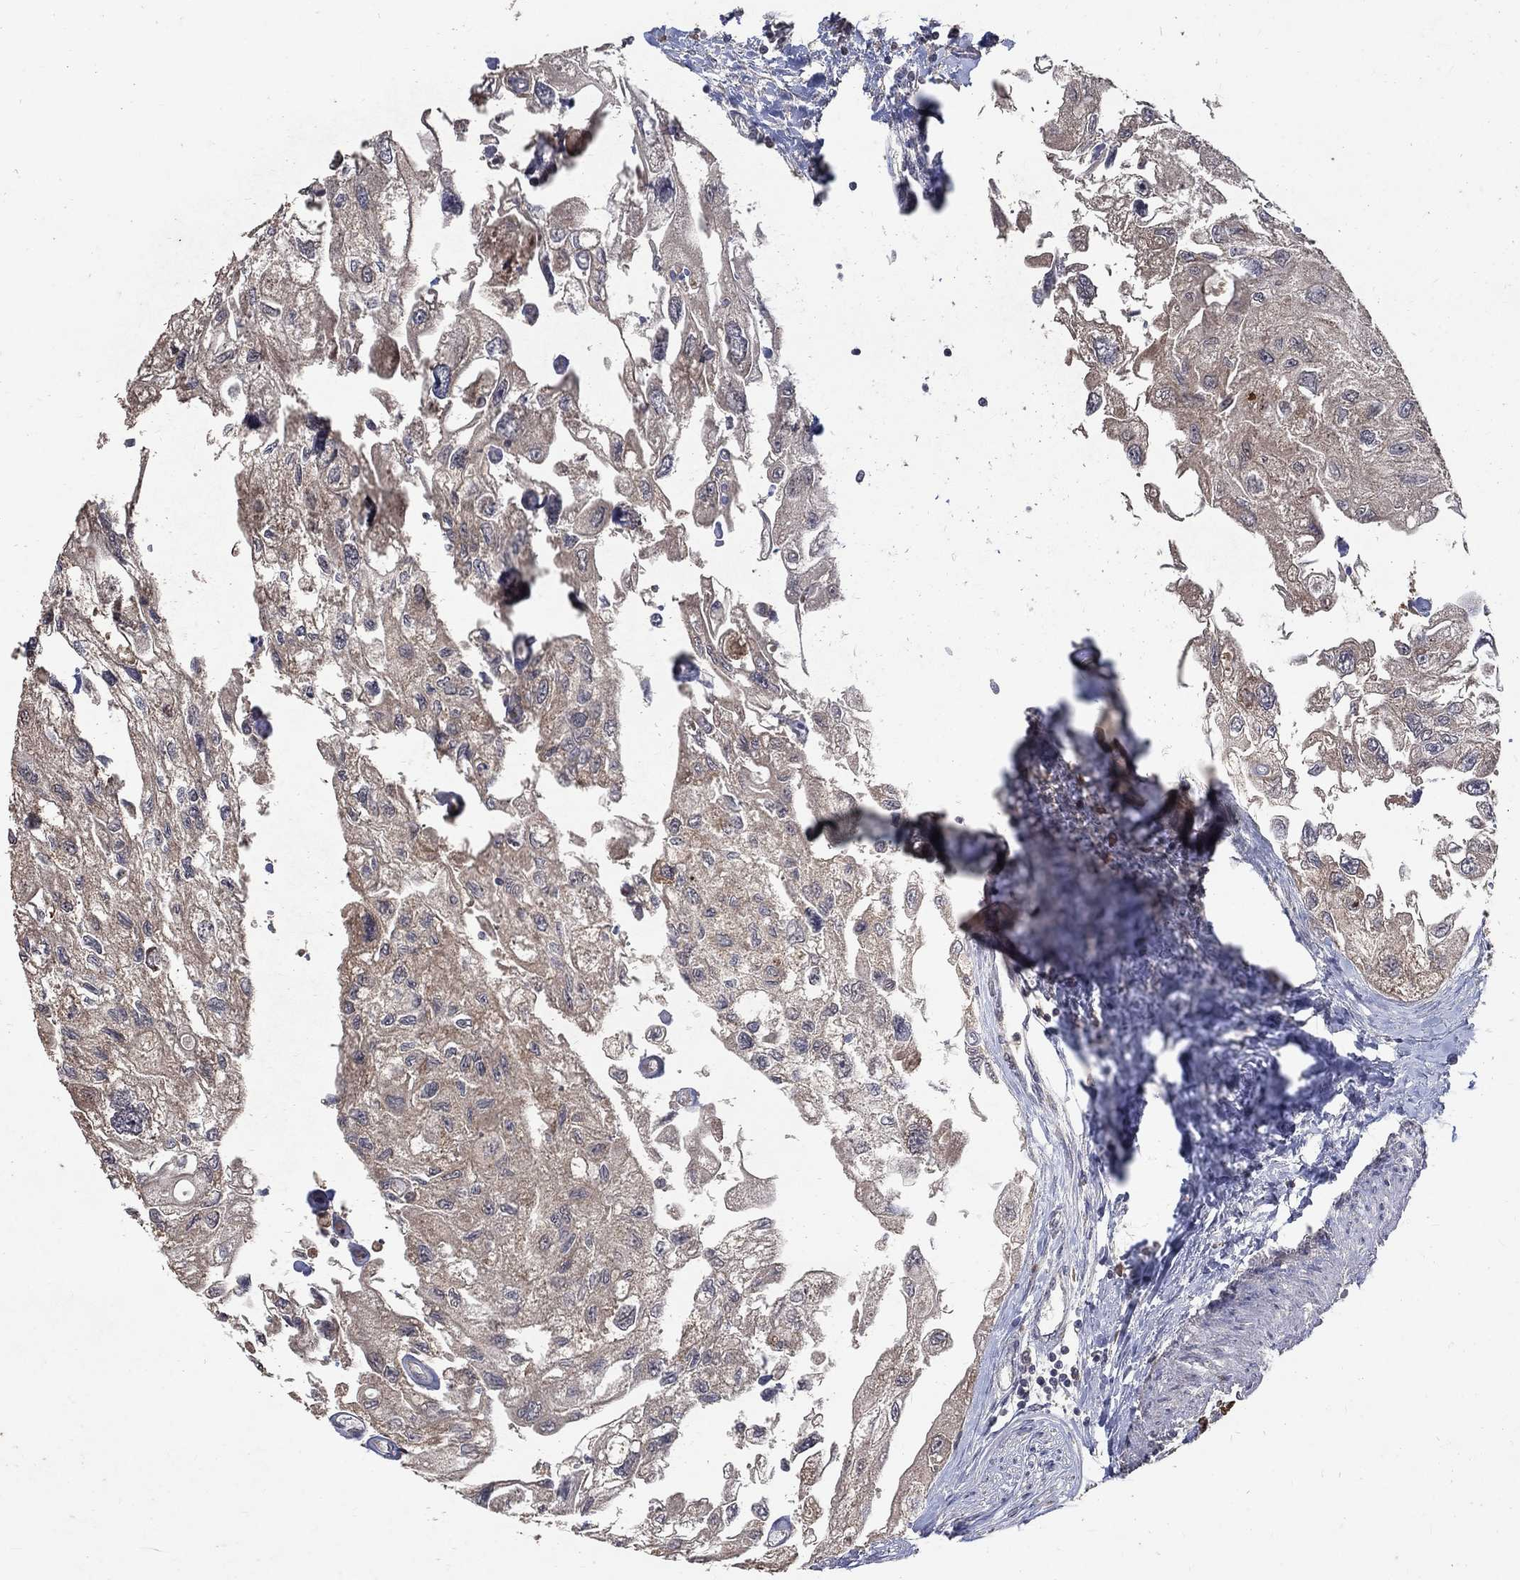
{"staining": {"intensity": "negative", "quantity": "none", "location": "none"}, "tissue": "urothelial cancer", "cell_type": "Tumor cells", "image_type": "cancer", "snomed": [{"axis": "morphology", "description": "Urothelial carcinoma, High grade"}, {"axis": "topography", "description": "Urinary bladder"}], "caption": "Urothelial carcinoma (high-grade) was stained to show a protein in brown. There is no significant expression in tumor cells.", "gene": "C17orf75", "patient": {"sex": "male", "age": 59}}